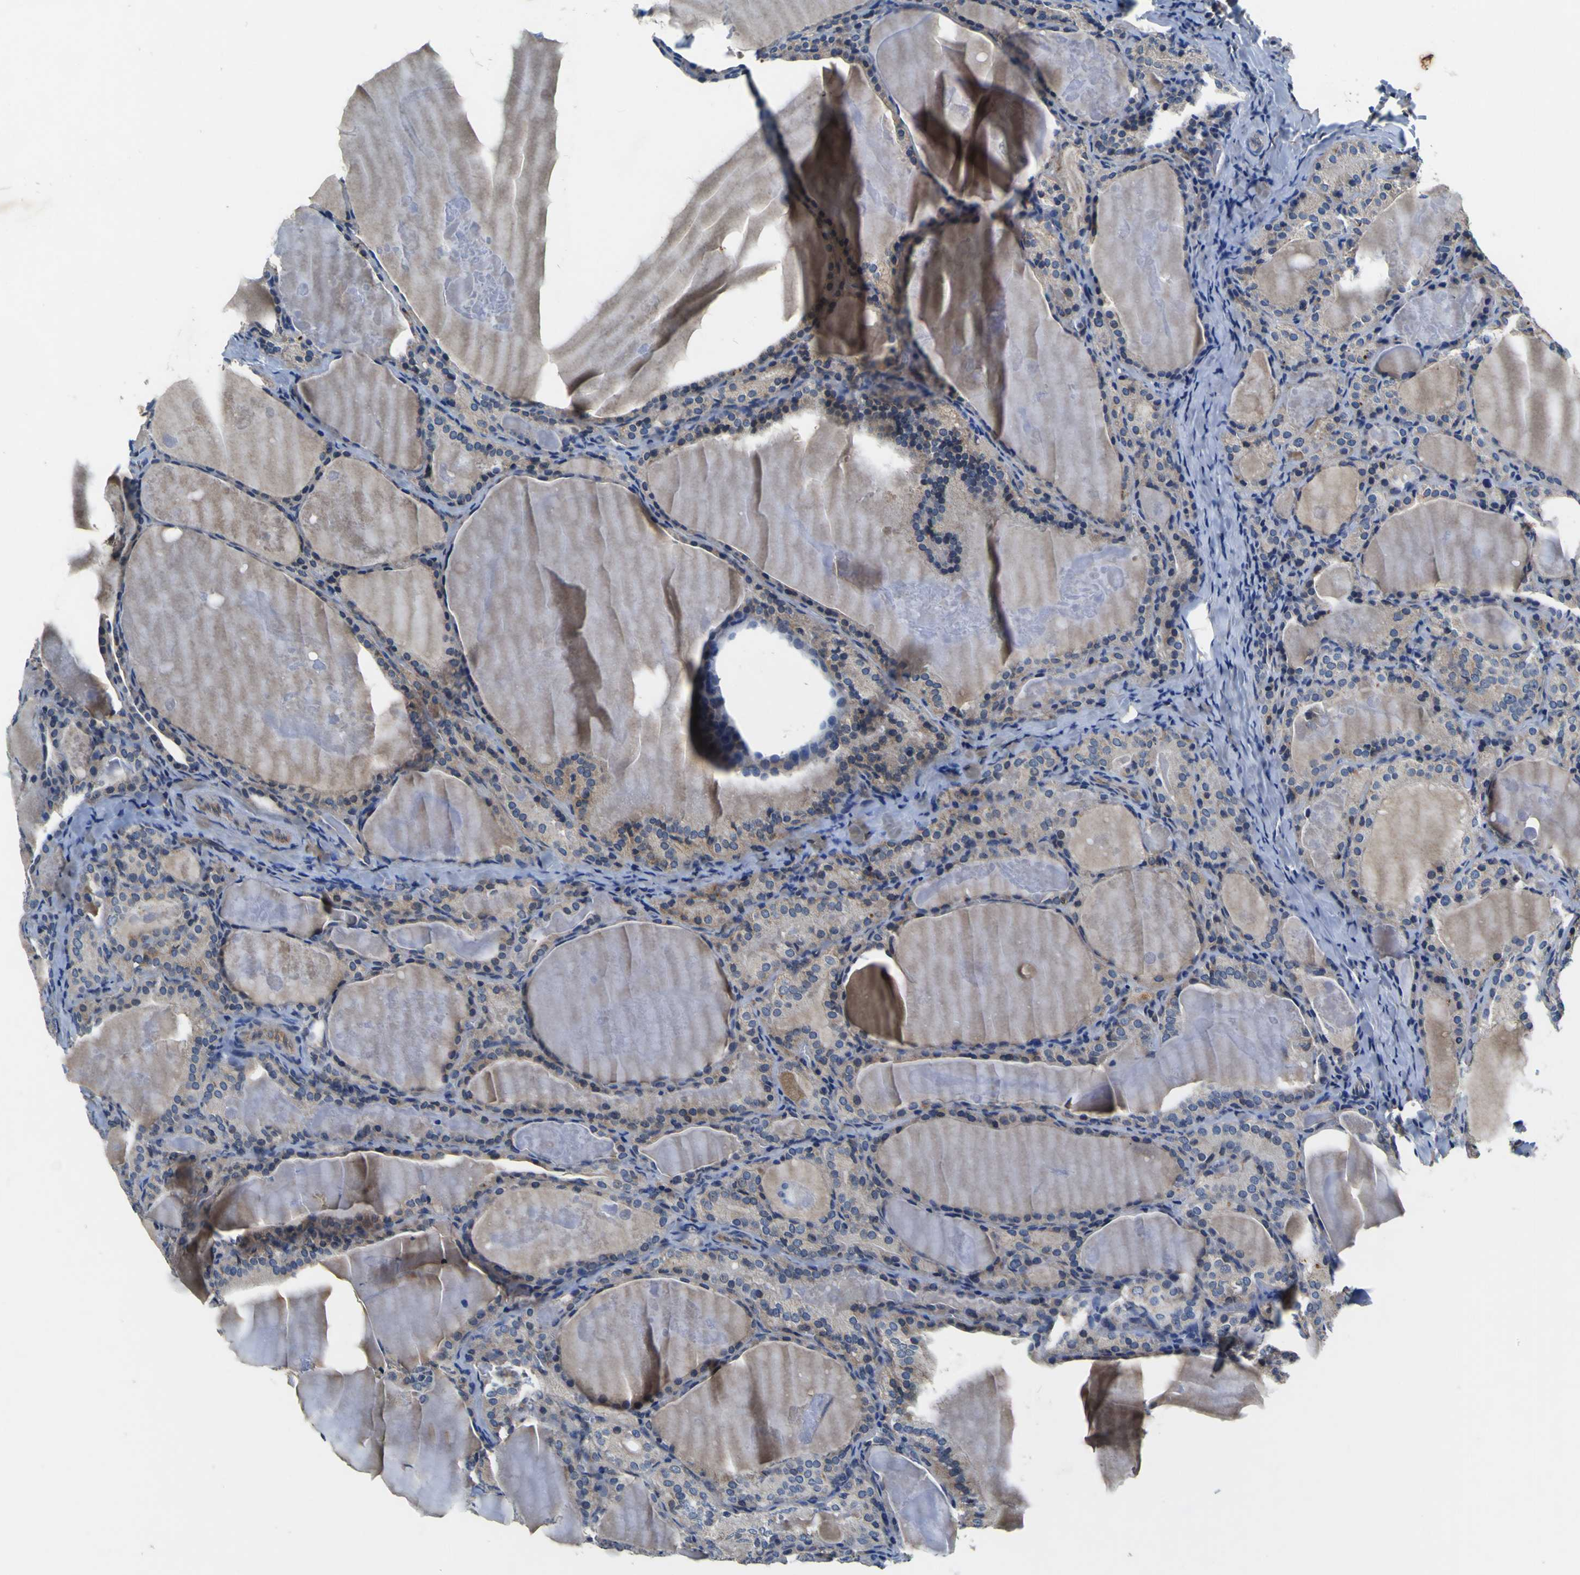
{"staining": {"intensity": "moderate", "quantity": "<25%", "location": "cytoplasmic/membranous"}, "tissue": "thyroid cancer", "cell_type": "Tumor cells", "image_type": "cancer", "snomed": [{"axis": "morphology", "description": "Papillary adenocarcinoma, NOS"}, {"axis": "topography", "description": "Thyroid gland"}], "caption": "There is low levels of moderate cytoplasmic/membranous staining in tumor cells of thyroid cancer (papillary adenocarcinoma), as demonstrated by immunohistochemical staining (brown color).", "gene": "EPHB4", "patient": {"sex": "female", "age": 42}}